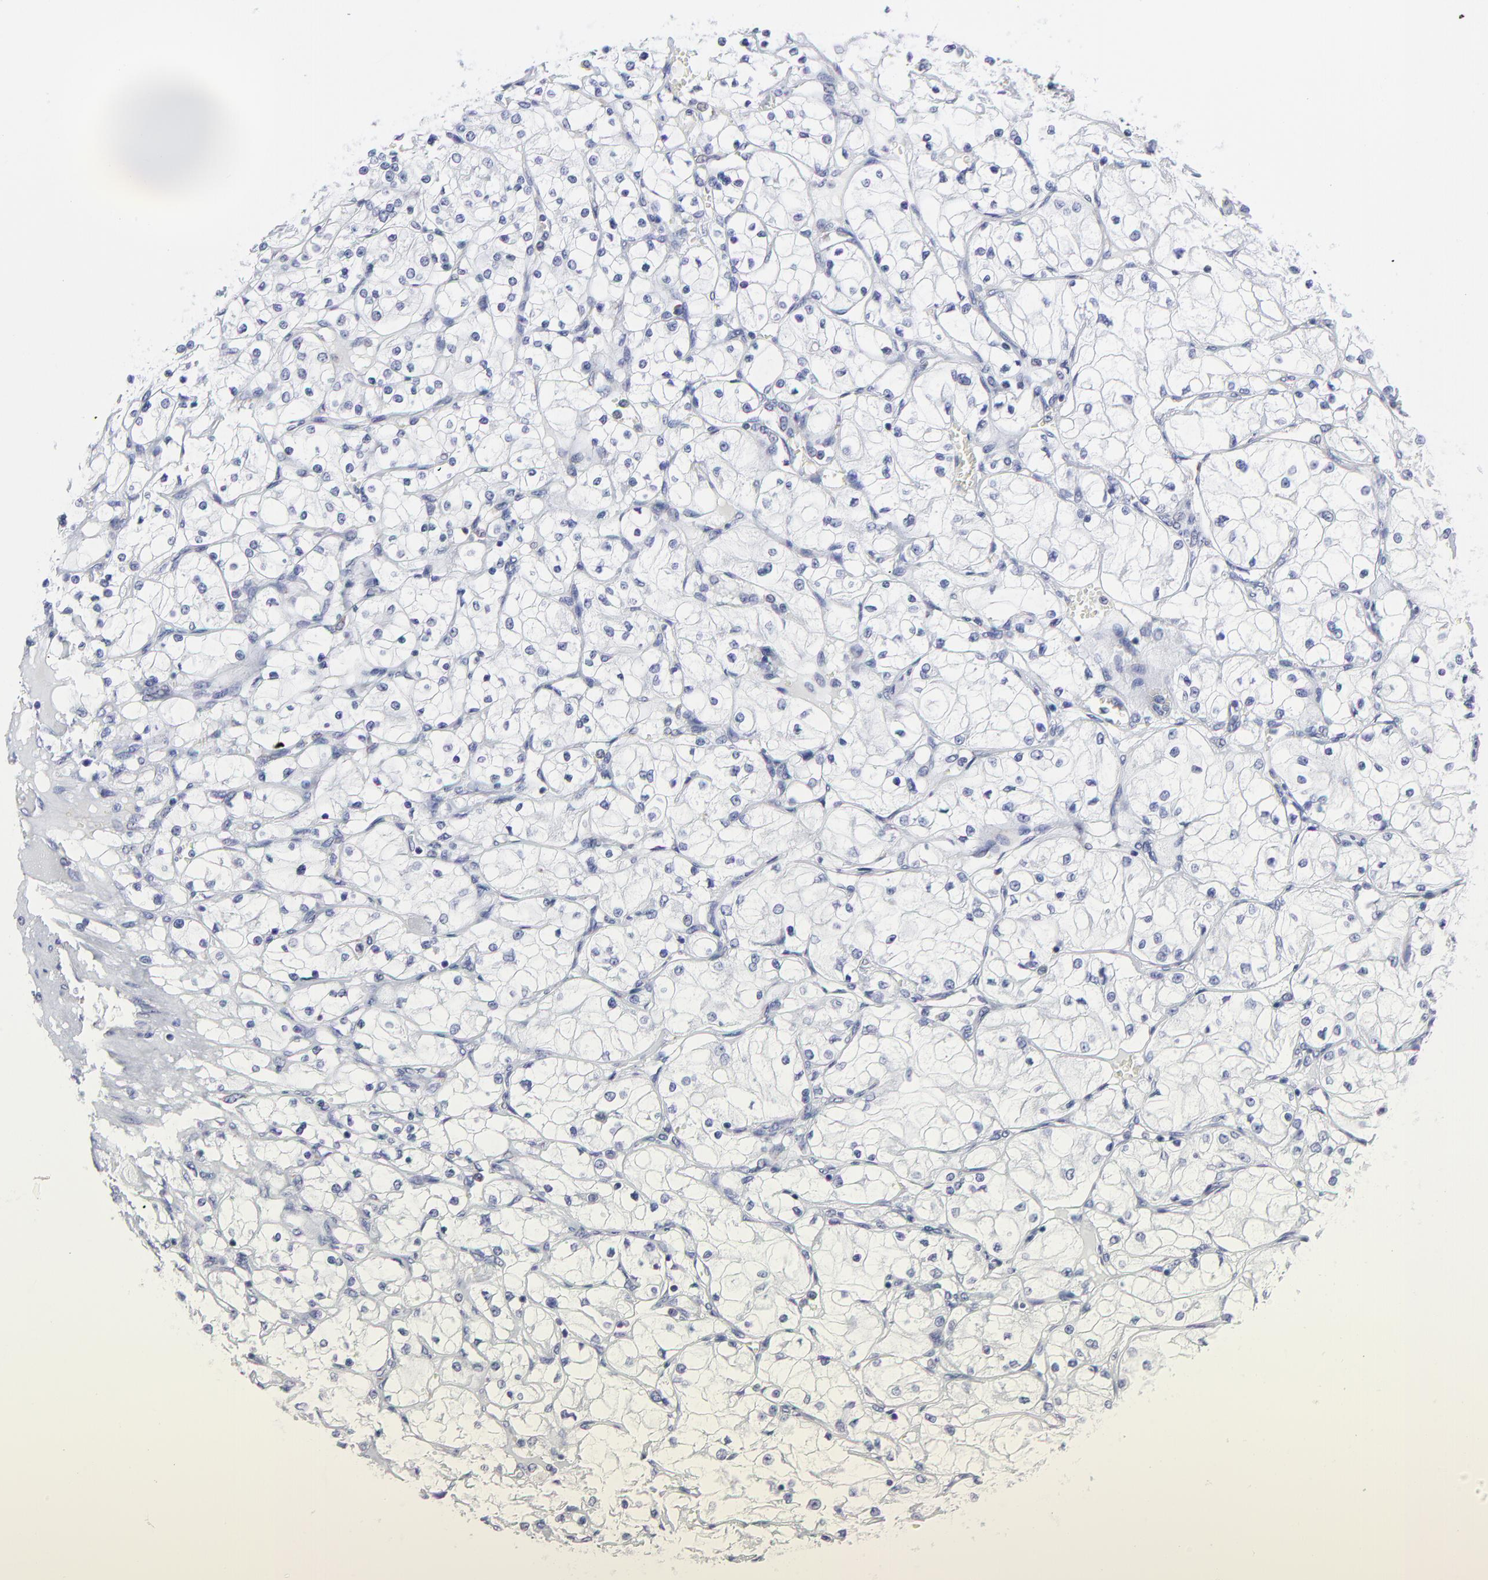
{"staining": {"intensity": "negative", "quantity": "none", "location": "none"}, "tissue": "renal cancer", "cell_type": "Tumor cells", "image_type": "cancer", "snomed": [{"axis": "morphology", "description": "Adenocarcinoma, NOS"}, {"axis": "topography", "description": "Kidney"}], "caption": "High power microscopy image of an immunohistochemistry (IHC) photomicrograph of adenocarcinoma (renal), revealing no significant expression in tumor cells.", "gene": "NCAPH", "patient": {"sex": "male", "age": 61}}